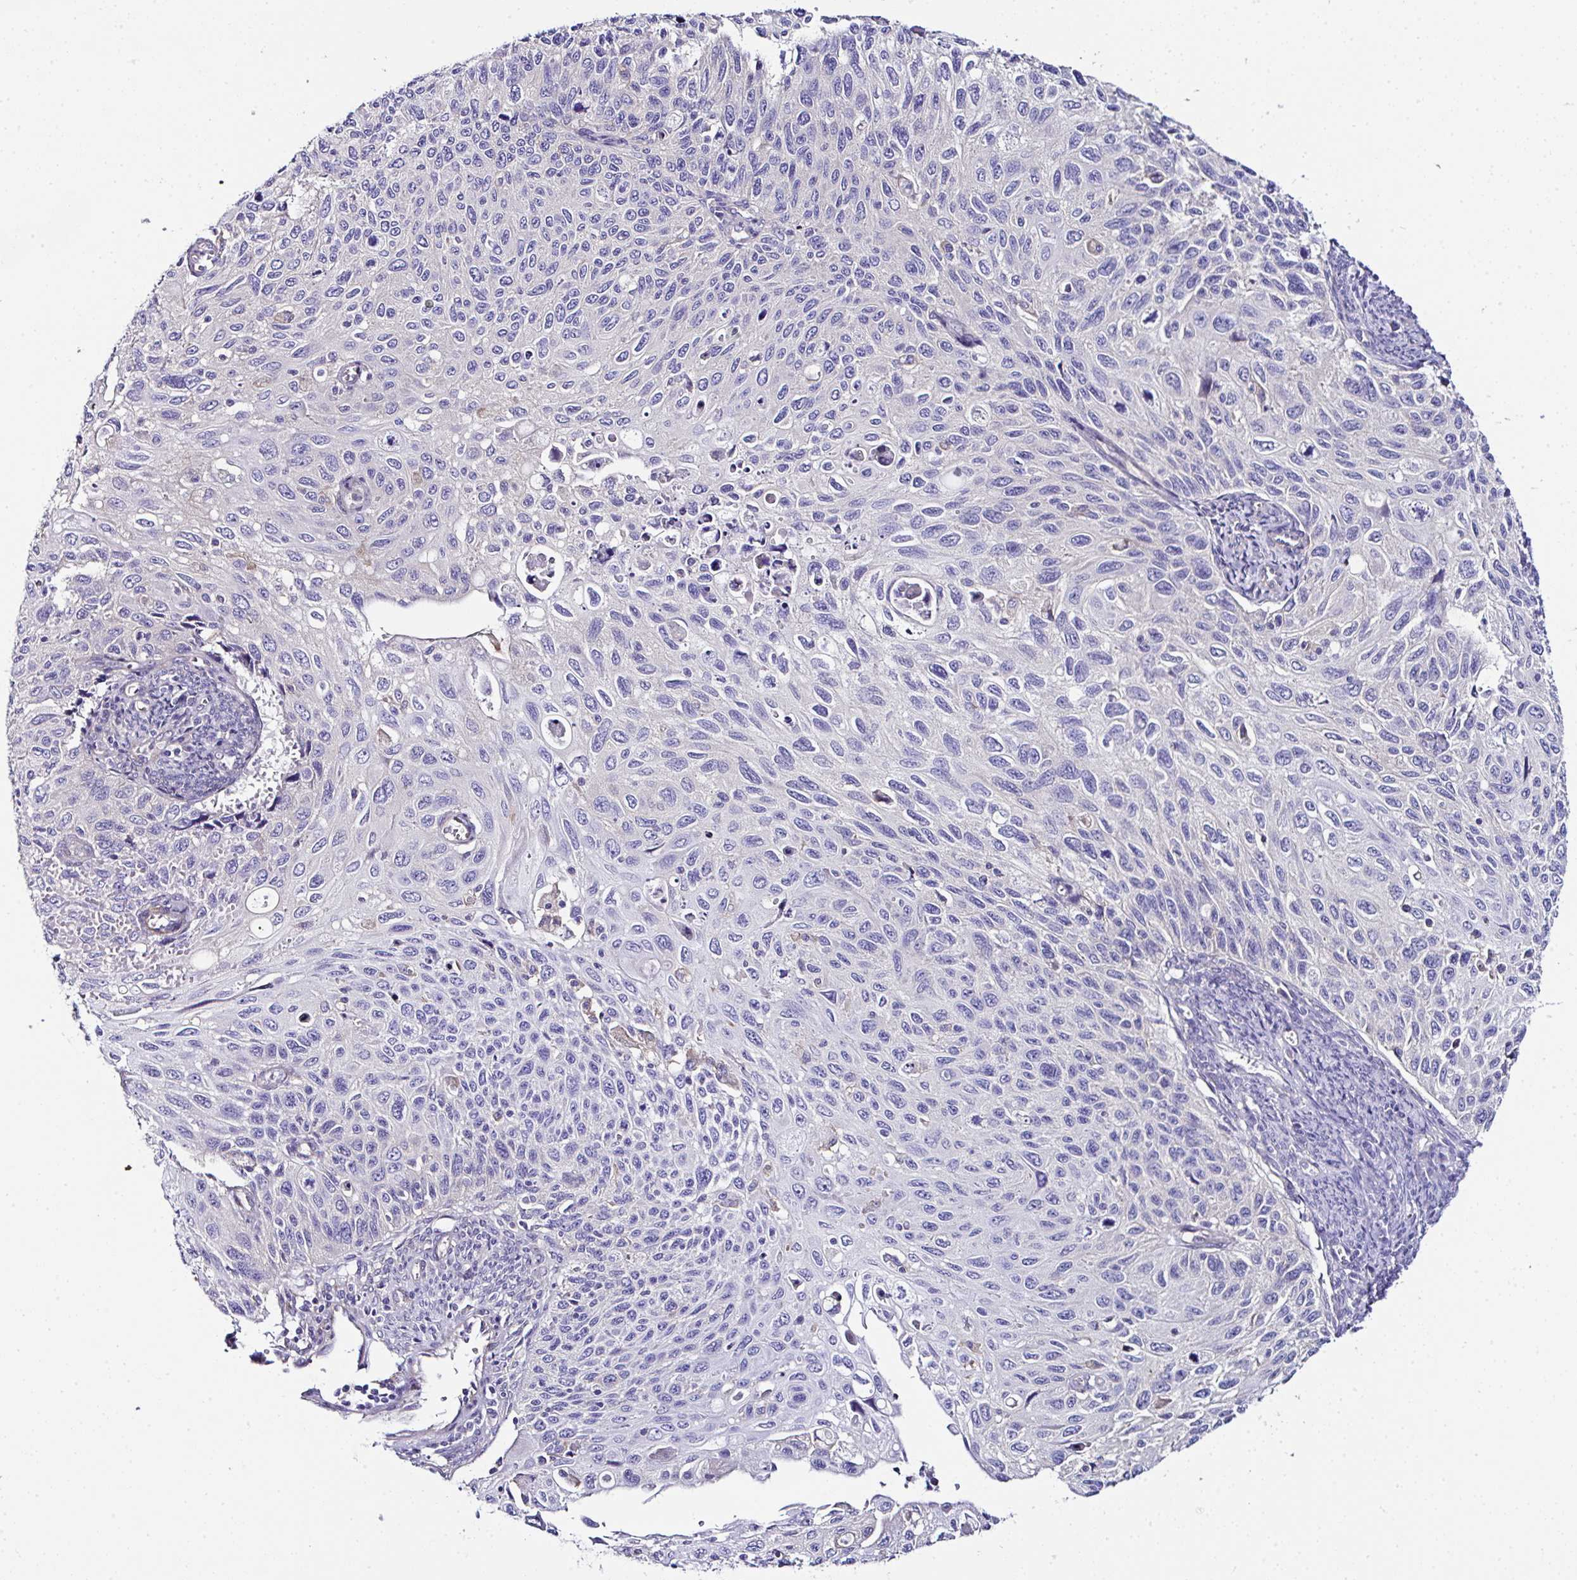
{"staining": {"intensity": "negative", "quantity": "none", "location": "none"}, "tissue": "cervical cancer", "cell_type": "Tumor cells", "image_type": "cancer", "snomed": [{"axis": "morphology", "description": "Squamous cell carcinoma, NOS"}, {"axis": "topography", "description": "Cervix"}], "caption": "An image of cervical cancer stained for a protein shows no brown staining in tumor cells.", "gene": "OR4P4", "patient": {"sex": "female", "age": 70}}